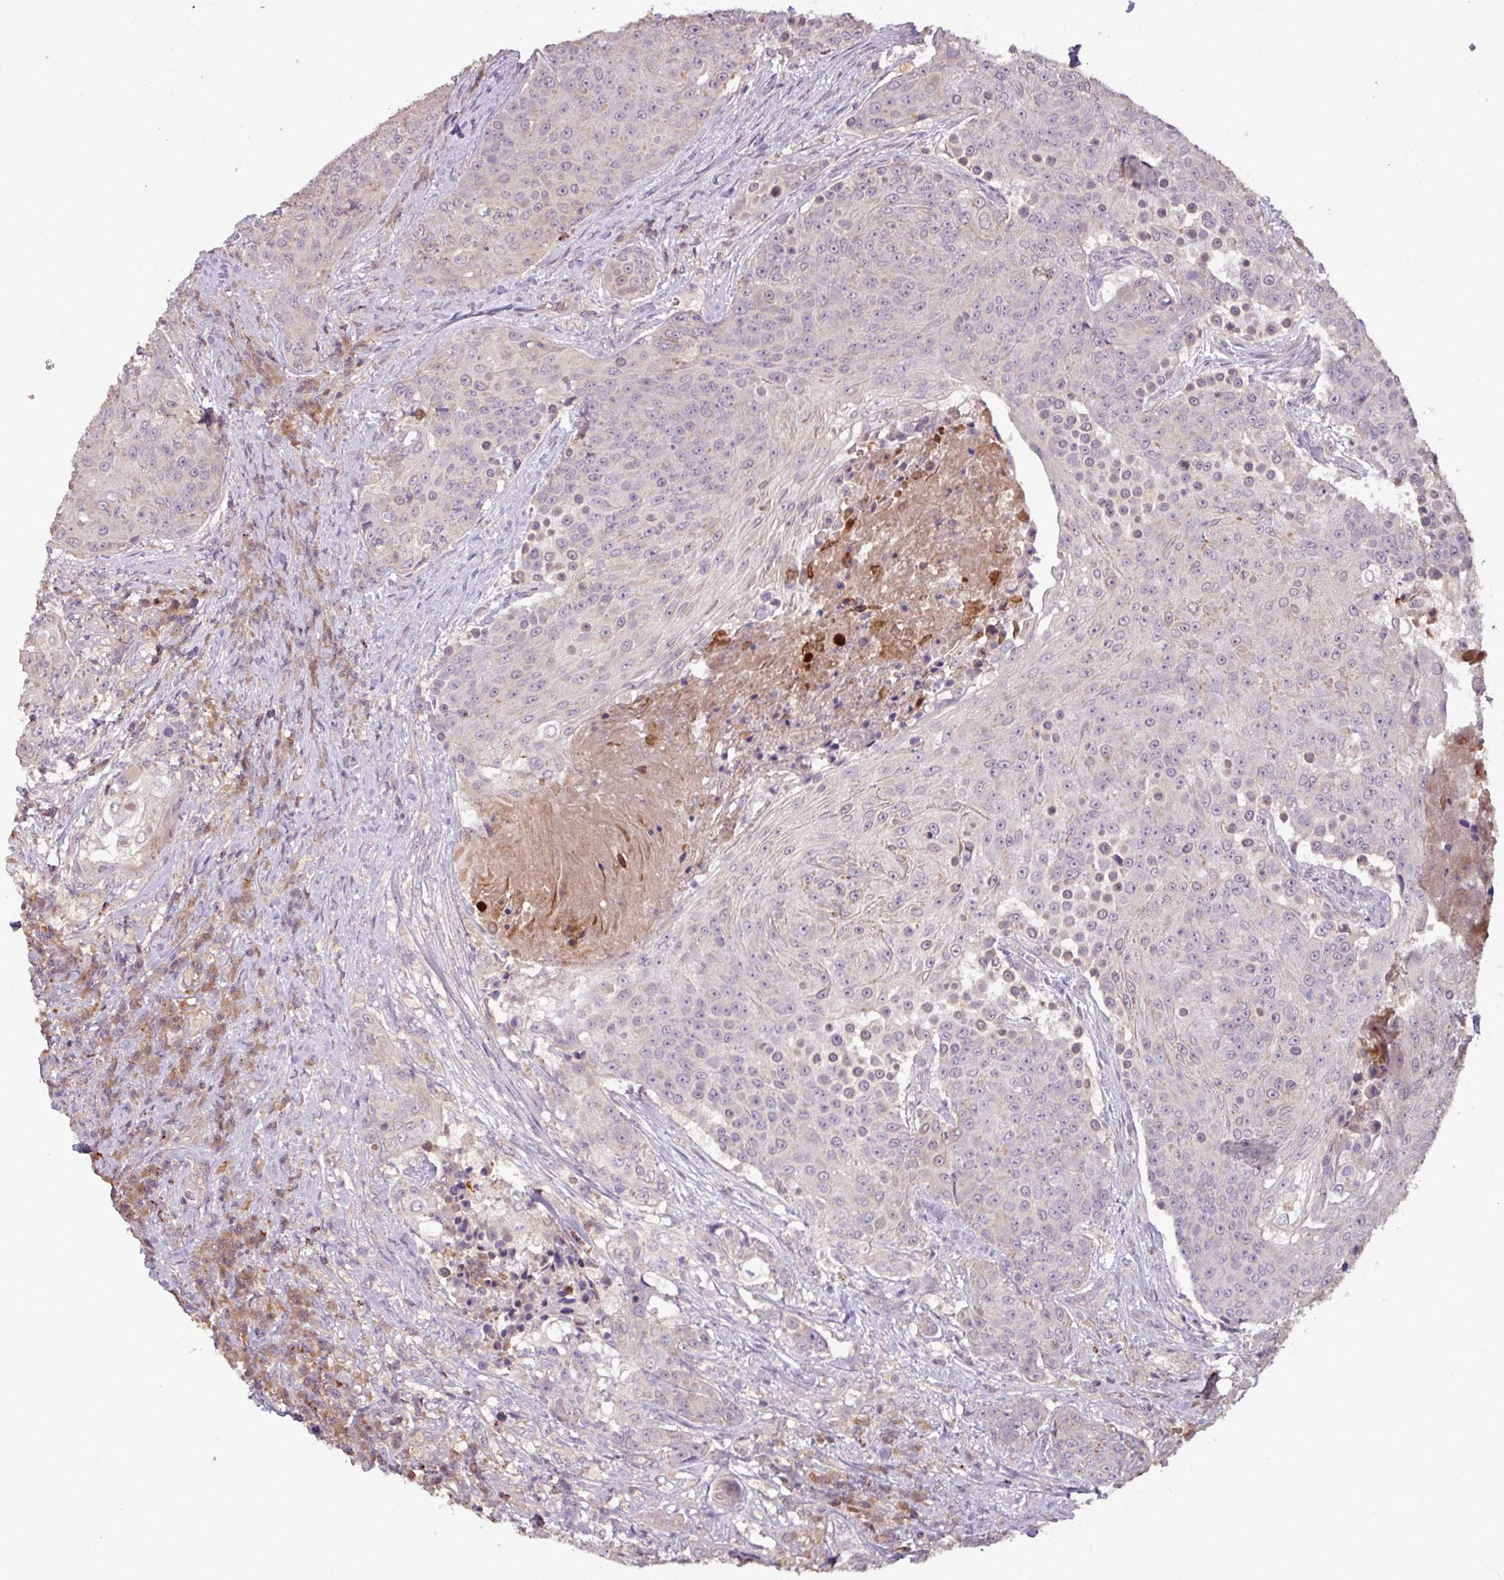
{"staining": {"intensity": "negative", "quantity": "none", "location": "none"}, "tissue": "urothelial cancer", "cell_type": "Tumor cells", "image_type": "cancer", "snomed": [{"axis": "morphology", "description": "Urothelial carcinoma, High grade"}, {"axis": "topography", "description": "Urinary bladder"}], "caption": "The immunohistochemistry histopathology image has no significant positivity in tumor cells of high-grade urothelial carcinoma tissue. The staining was performed using DAB (3,3'-diaminobenzidine) to visualize the protein expression in brown, while the nuclei were stained in blue with hematoxylin (Magnification: 20x).", "gene": "OR6B1", "patient": {"sex": "female", "age": 63}}